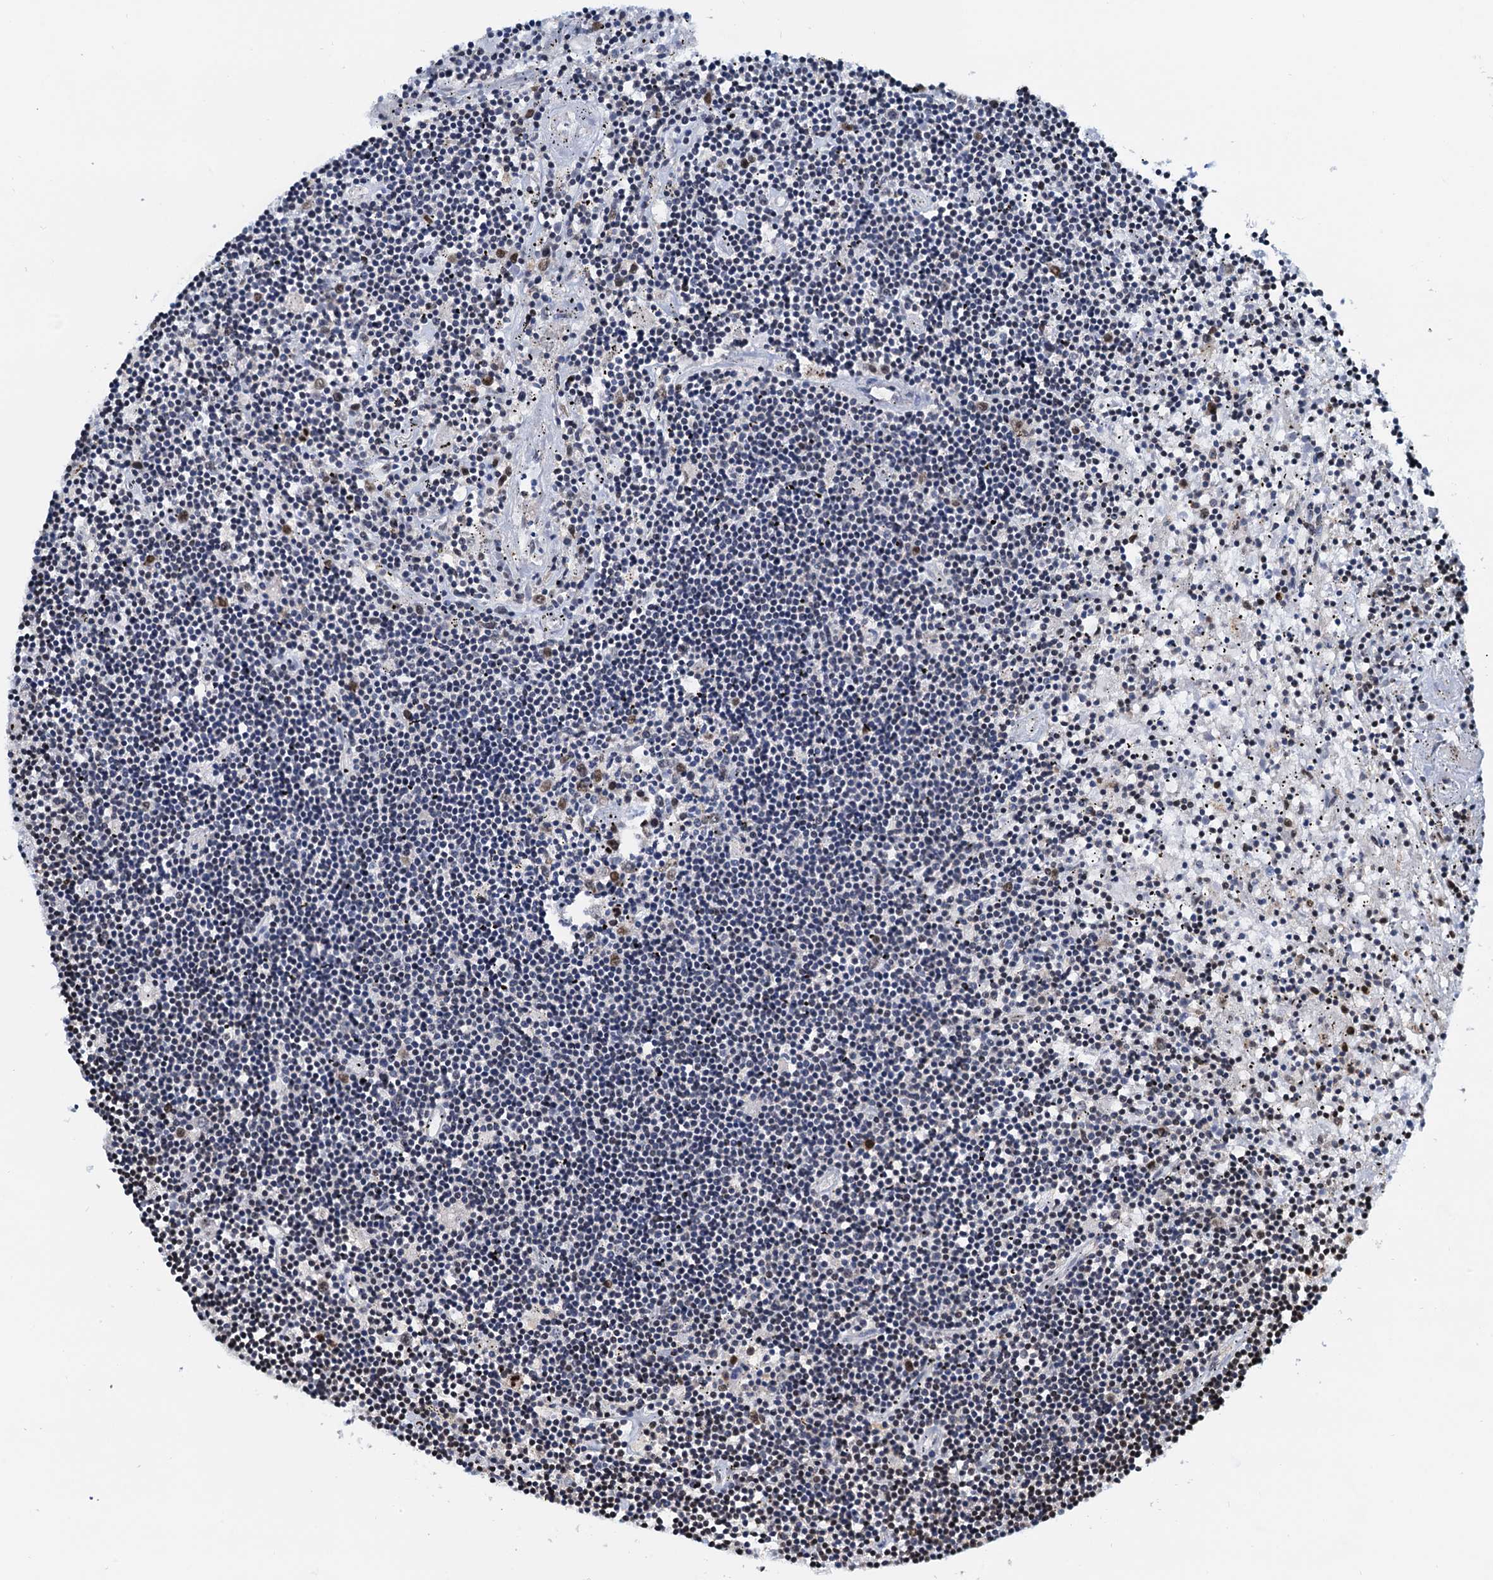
{"staining": {"intensity": "weak", "quantity": "<25%", "location": "nuclear"}, "tissue": "lymphoma", "cell_type": "Tumor cells", "image_type": "cancer", "snomed": [{"axis": "morphology", "description": "Malignant lymphoma, non-Hodgkin's type, Low grade"}, {"axis": "topography", "description": "Spleen"}], "caption": "The immunohistochemistry image has no significant expression in tumor cells of malignant lymphoma, non-Hodgkin's type (low-grade) tissue.", "gene": "PTGES3", "patient": {"sex": "male", "age": 76}}